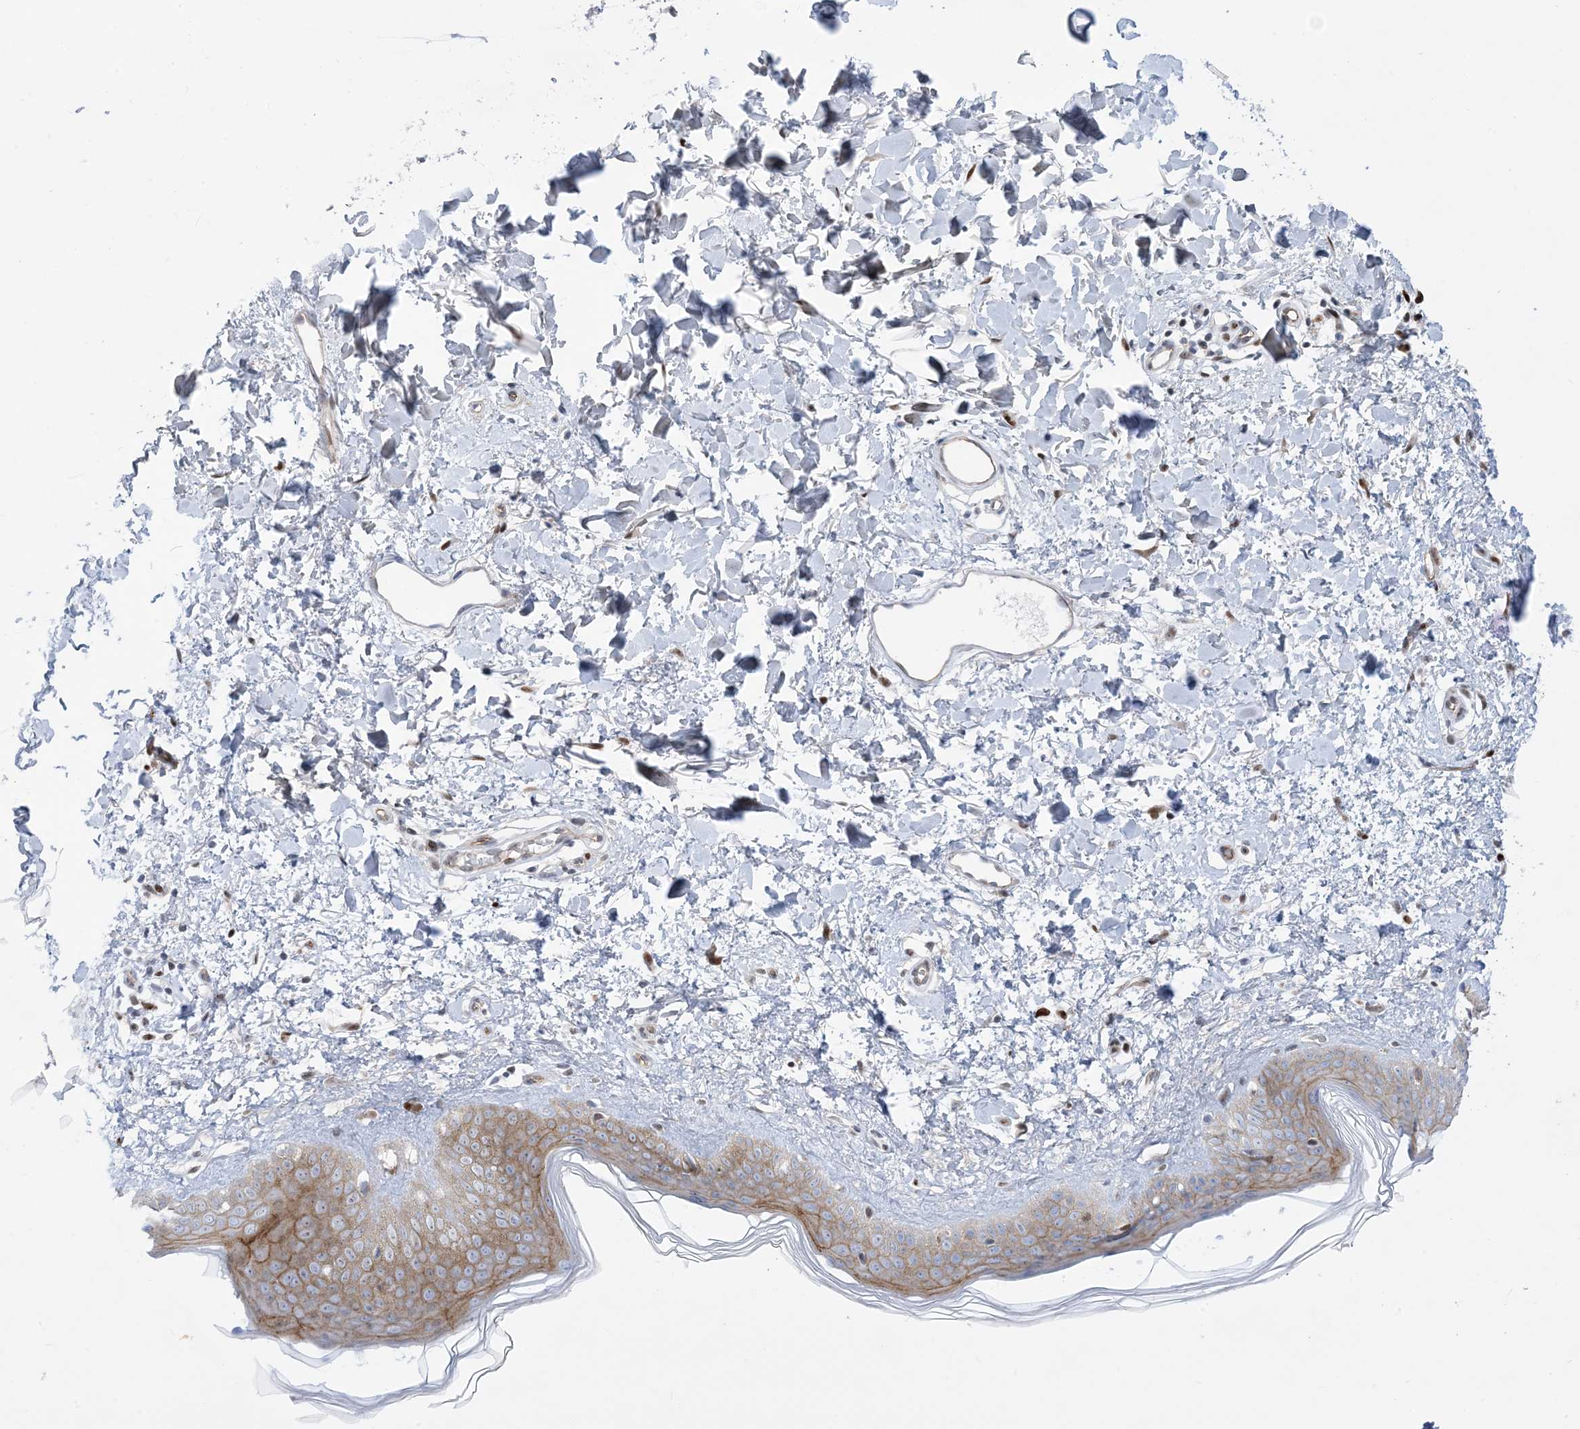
{"staining": {"intensity": "moderate", "quantity": ">75%", "location": "nuclear"}, "tissue": "skin", "cell_type": "Fibroblasts", "image_type": "normal", "snomed": [{"axis": "morphology", "description": "Normal tissue, NOS"}, {"axis": "topography", "description": "Skin"}], "caption": "IHC (DAB) staining of benign skin exhibits moderate nuclear protein staining in approximately >75% of fibroblasts.", "gene": "MARS2", "patient": {"sex": "female", "age": 58}}